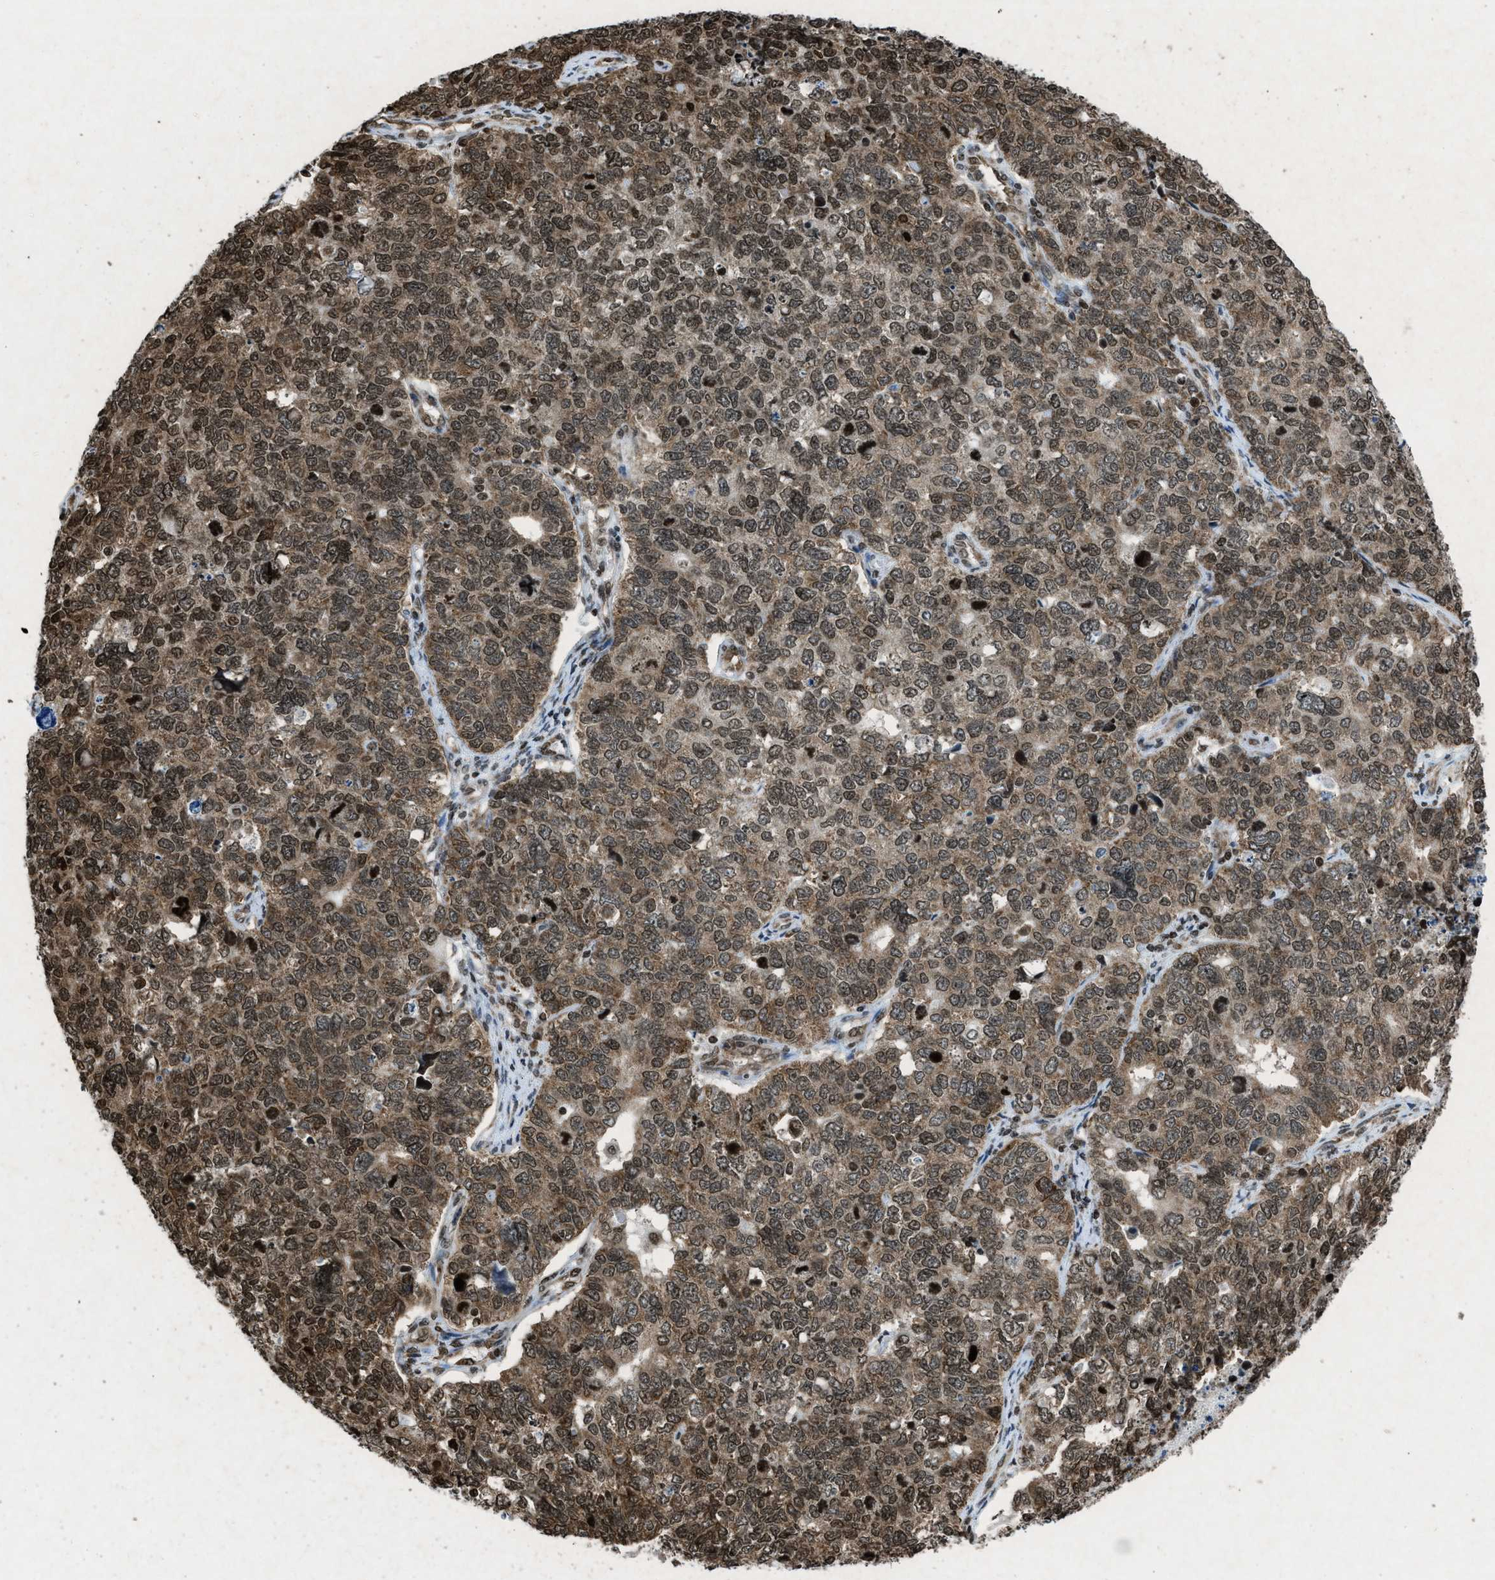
{"staining": {"intensity": "moderate", "quantity": ">75%", "location": "cytoplasmic/membranous,nuclear"}, "tissue": "cervical cancer", "cell_type": "Tumor cells", "image_type": "cancer", "snomed": [{"axis": "morphology", "description": "Squamous cell carcinoma, NOS"}, {"axis": "topography", "description": "Cervix"}], "caption": "Human cervical squamous cell carcinoma stained for a protein (brown) shows moderate cytoplasmic/membranous and nuclear positive expression in about >75% of tumor cells.", "gene": "NXF1", "patient": {"sex": "female", "age": 63}}